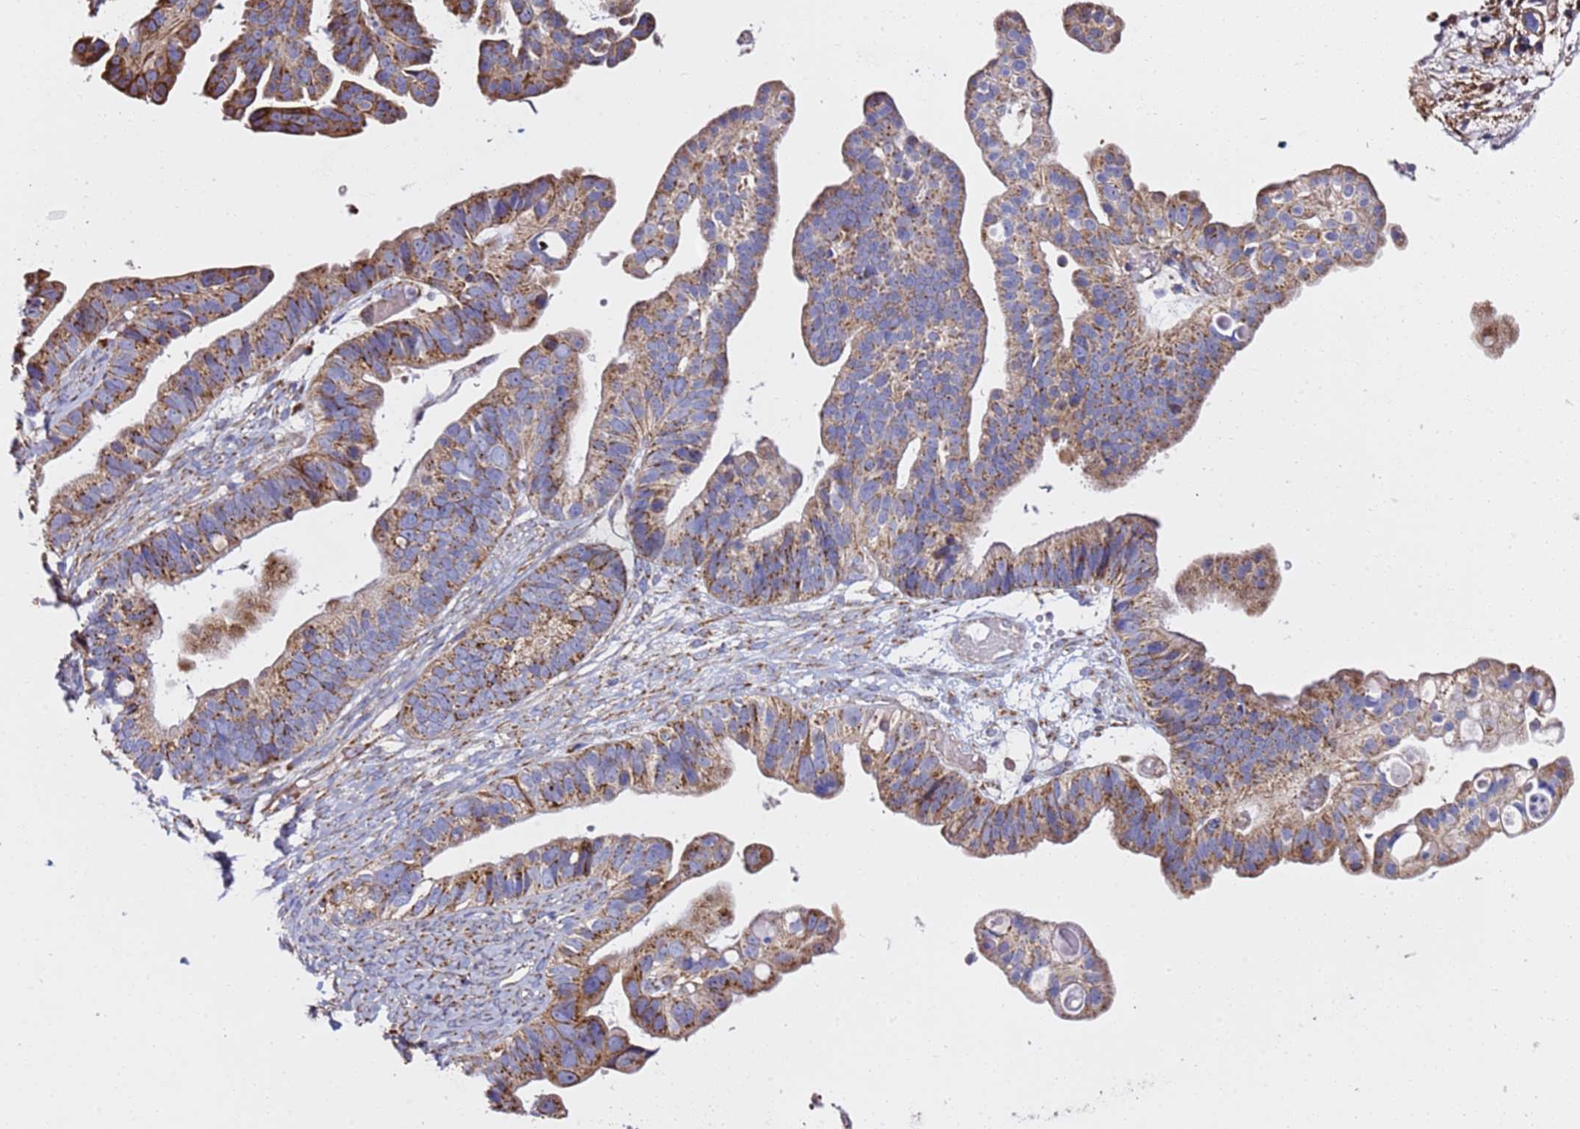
{"staining": {"intensity": "moderate", "quantity": ">75%", "location": "cytoplasmic/membranous"}, "tissue": "ovarian cancer", "cell_type": "Tumor cells", "image_type": "cancer", "snomed": [{"axis": "morphology", "description": "Cystadenocarcinoma, serous, NOS"}, {"axis": "topography", "description": "Ovary"}], "caption": "High-power microscopy captured an IHC photomicrograph of ovarian cancer (serous cystadenocarcinoma), revealing moderate cytoplasmic/membranous staining in about >75% of tumor cells.", "gene": "NDUFA3", "patient": {"sex": "female", "age": 56}}